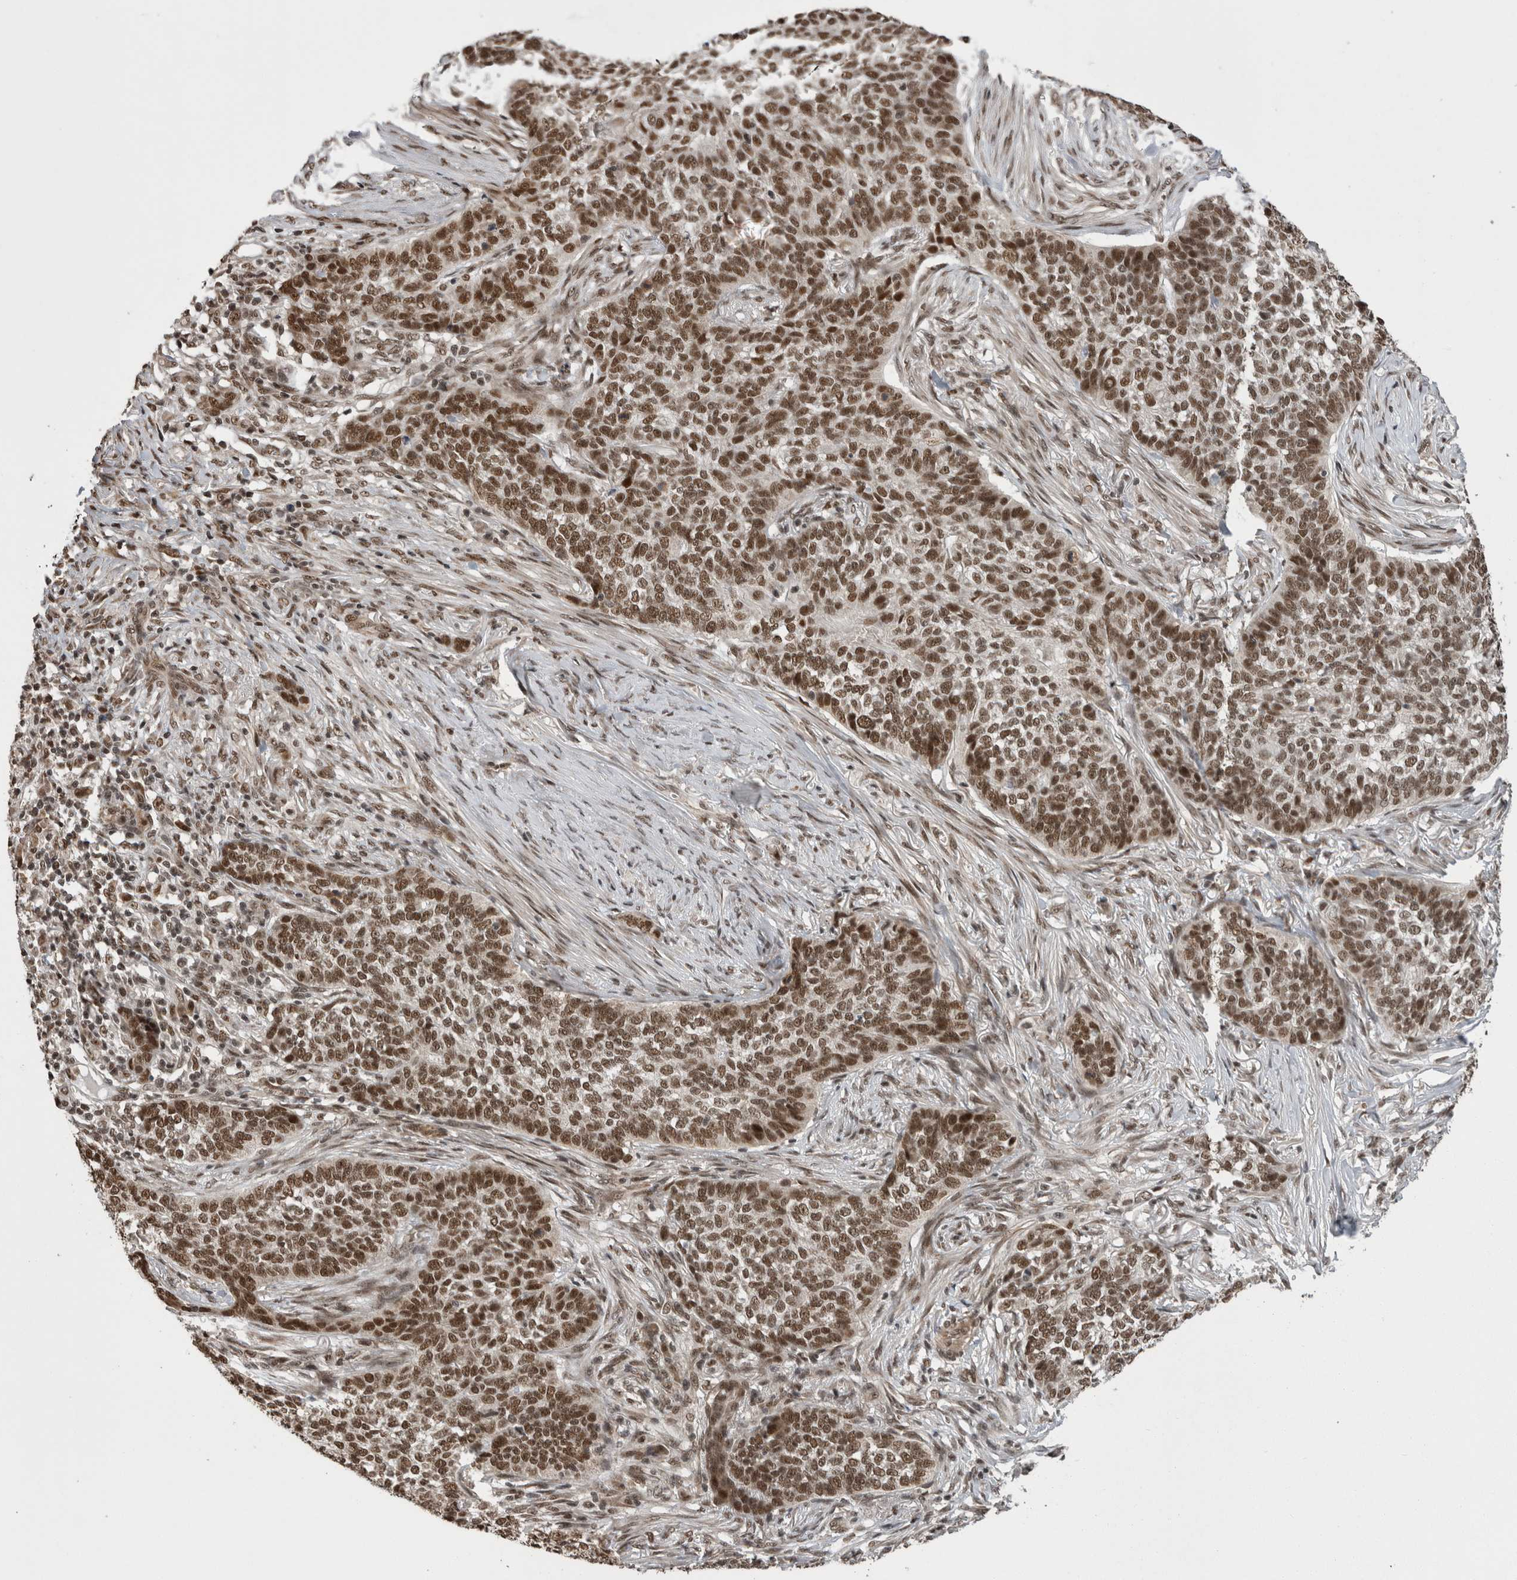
{"staining": {"intensity": "strong", "quantity": ">75%", "location": "nuclear"}, "tissue": "skin cancer", "cell_type": "Tumor cells", "image_type": "cancer", "snomed": [{"axis": "morphology", "description": "Basal cell carcinoma"}, {"axis": "topography", "description": "Skin"}], "caption": "This is a photomicrograph of immunohistochemistry staining of skin cancer (basal cell carcinoma), which shows strong expression in the nuclear of tumor cells.", "gene": "CPSF2", "patient": {"sex": "male", "age": 85}}